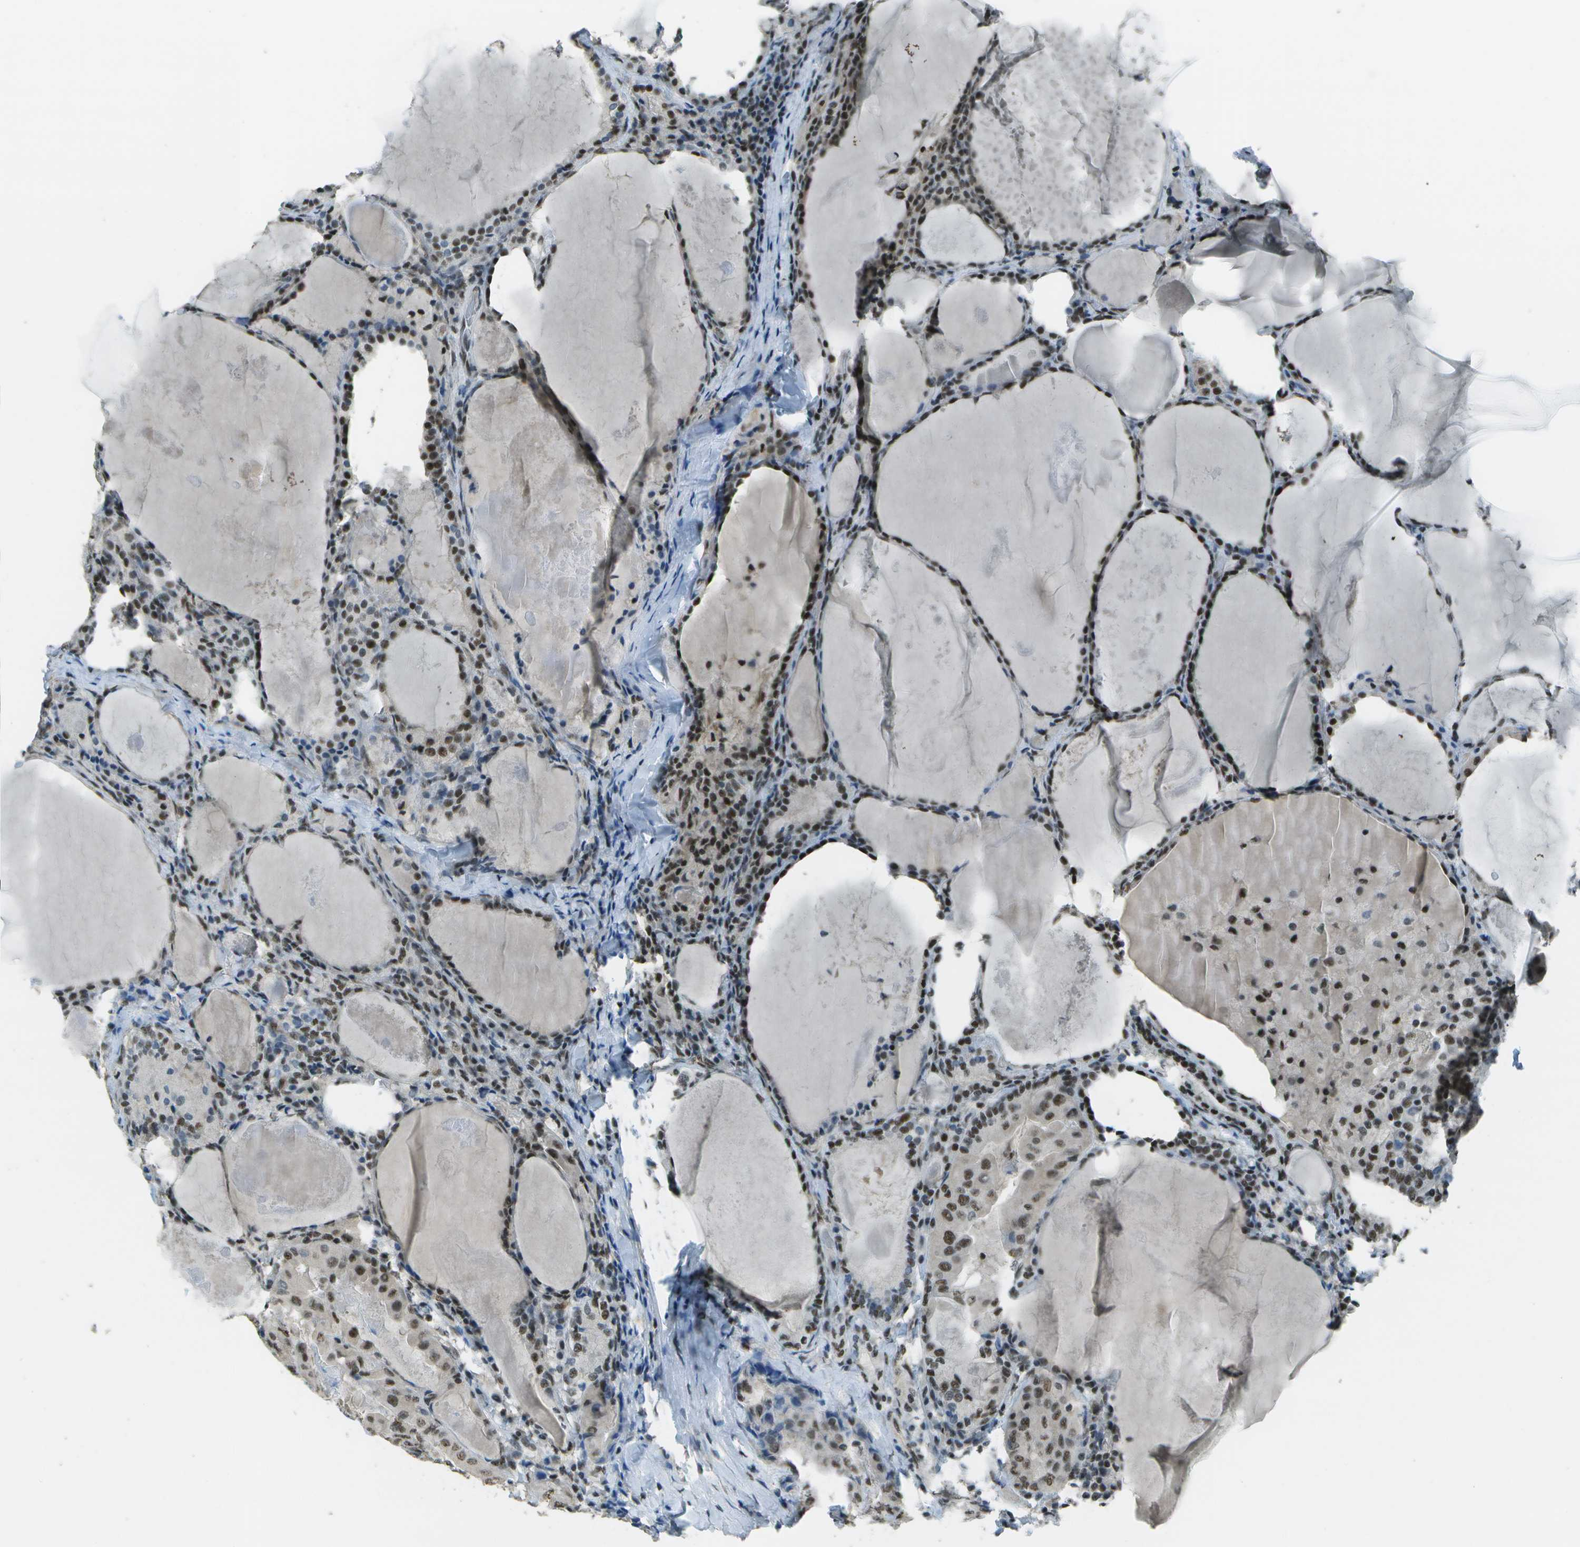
{"staining": {"intensity": "moderate", "quantity": ">75%", "location": "nuclear"}, "tissue": "thyroid cancer", "cell_type": "Tumor cells", "image_type": "cancer", "snomed": [{"axis": "morphology", "description": "Papillary adenocarcinoma, NOS"}, {"axis": "topography", "description": "Thyroid gland"}], "caption": "Human thyroid cancer (papillary adenocarcinoma) stained for a protein (brown) displays moderate nuclear positive staining in approximately >75% of tumor cells.", "gene": "DEPDC1", "patient": {"sex": "female", "age": 42}}